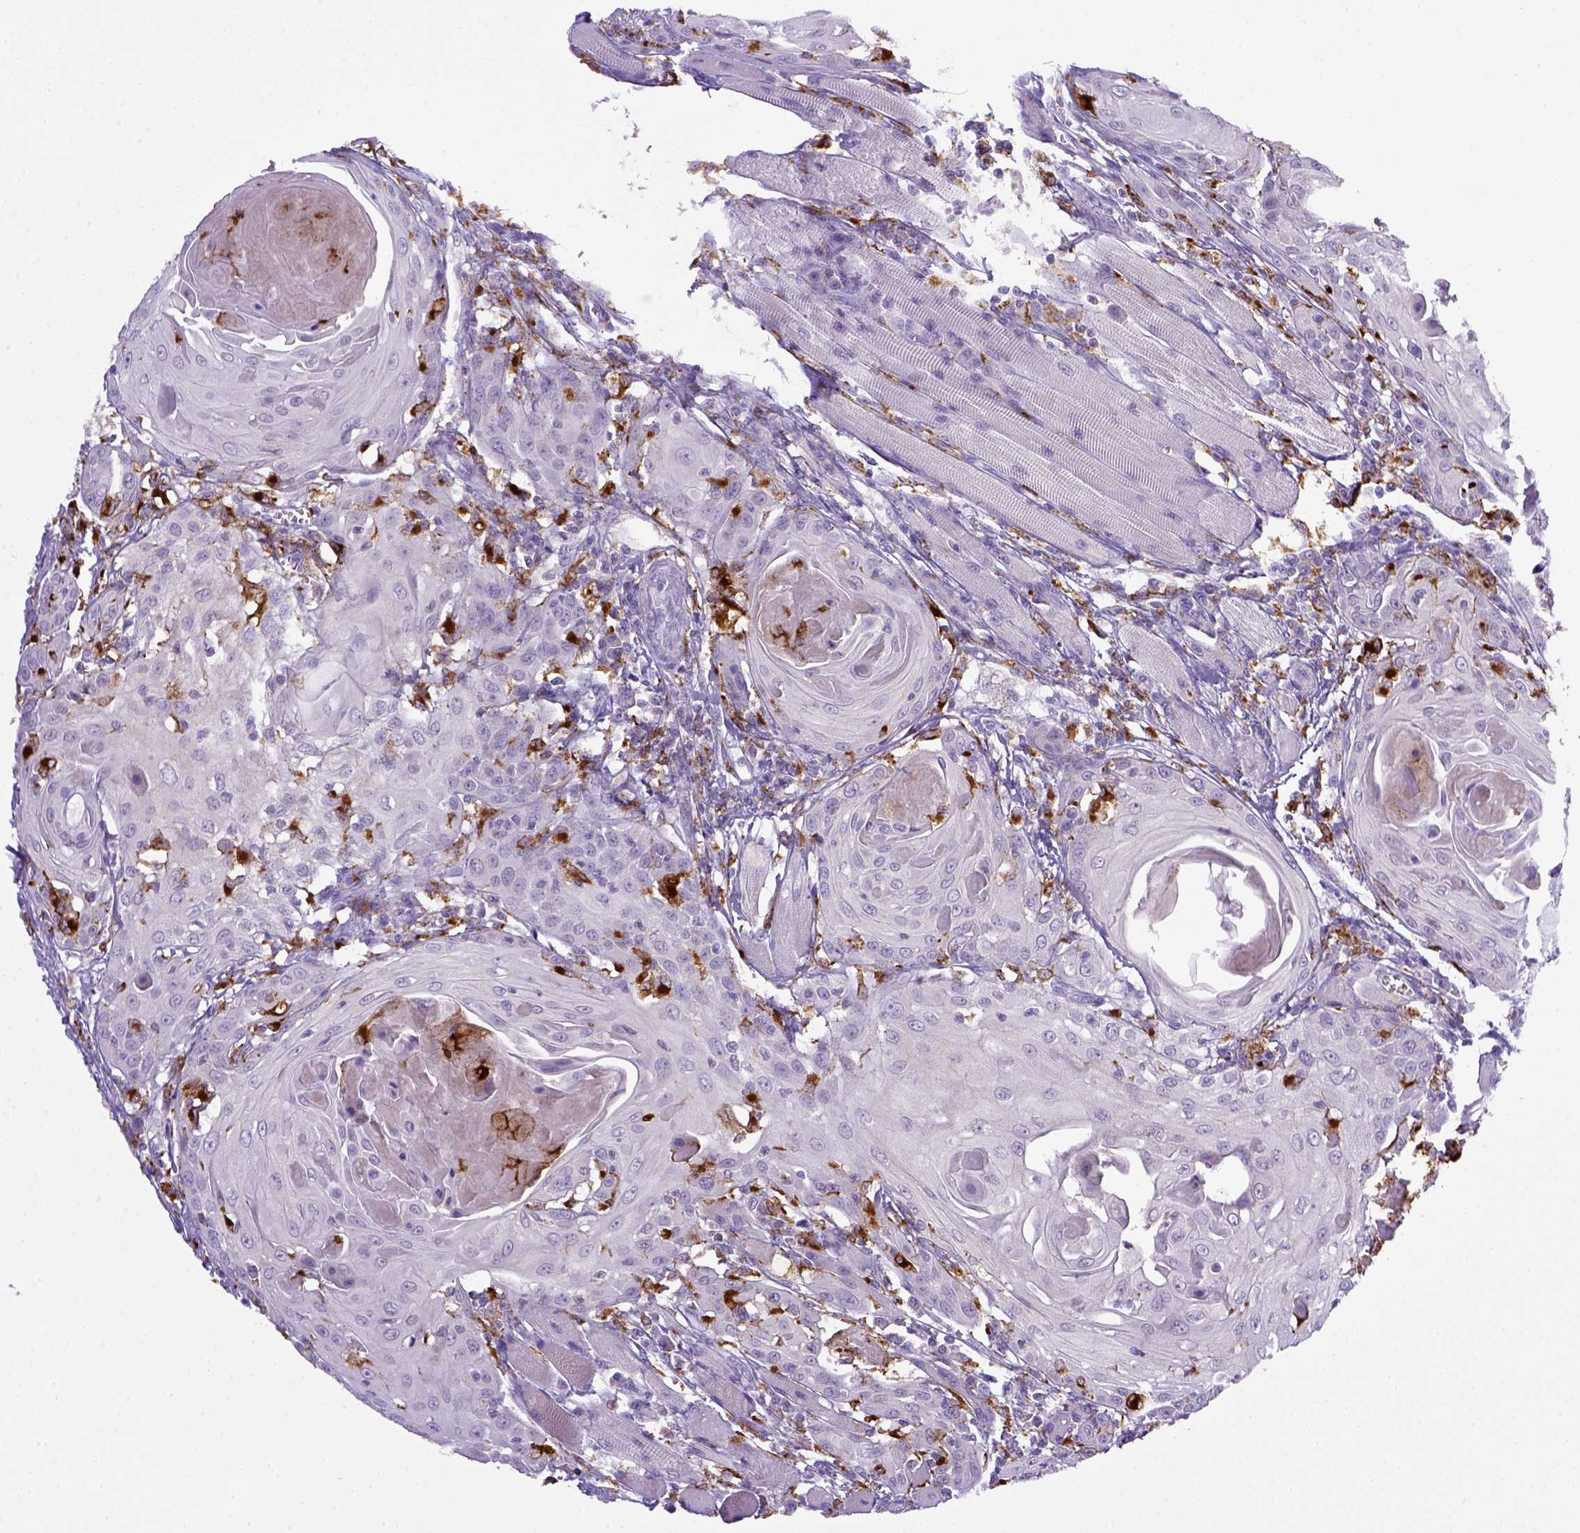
{"staining": {"intensity": "negative", "quantity": "none", "location": "none"}, "tissue": "head and neck cancer", "cell_type": "Tumor cells", "image_type": "cancer", "snomed": [{"axis": "morphology", "description": "Squamous cell carcinoma, NOS"}, {"axis": "topography", "description": "Head-Neck"}], "caption": "Human head and neck cancer (squamous cell carcinoma) stained for a protein using immunohistochemistry displays no staining in tumor cells.", "gene": "CD68", "patient": {"sex": "female", "age": 80}}